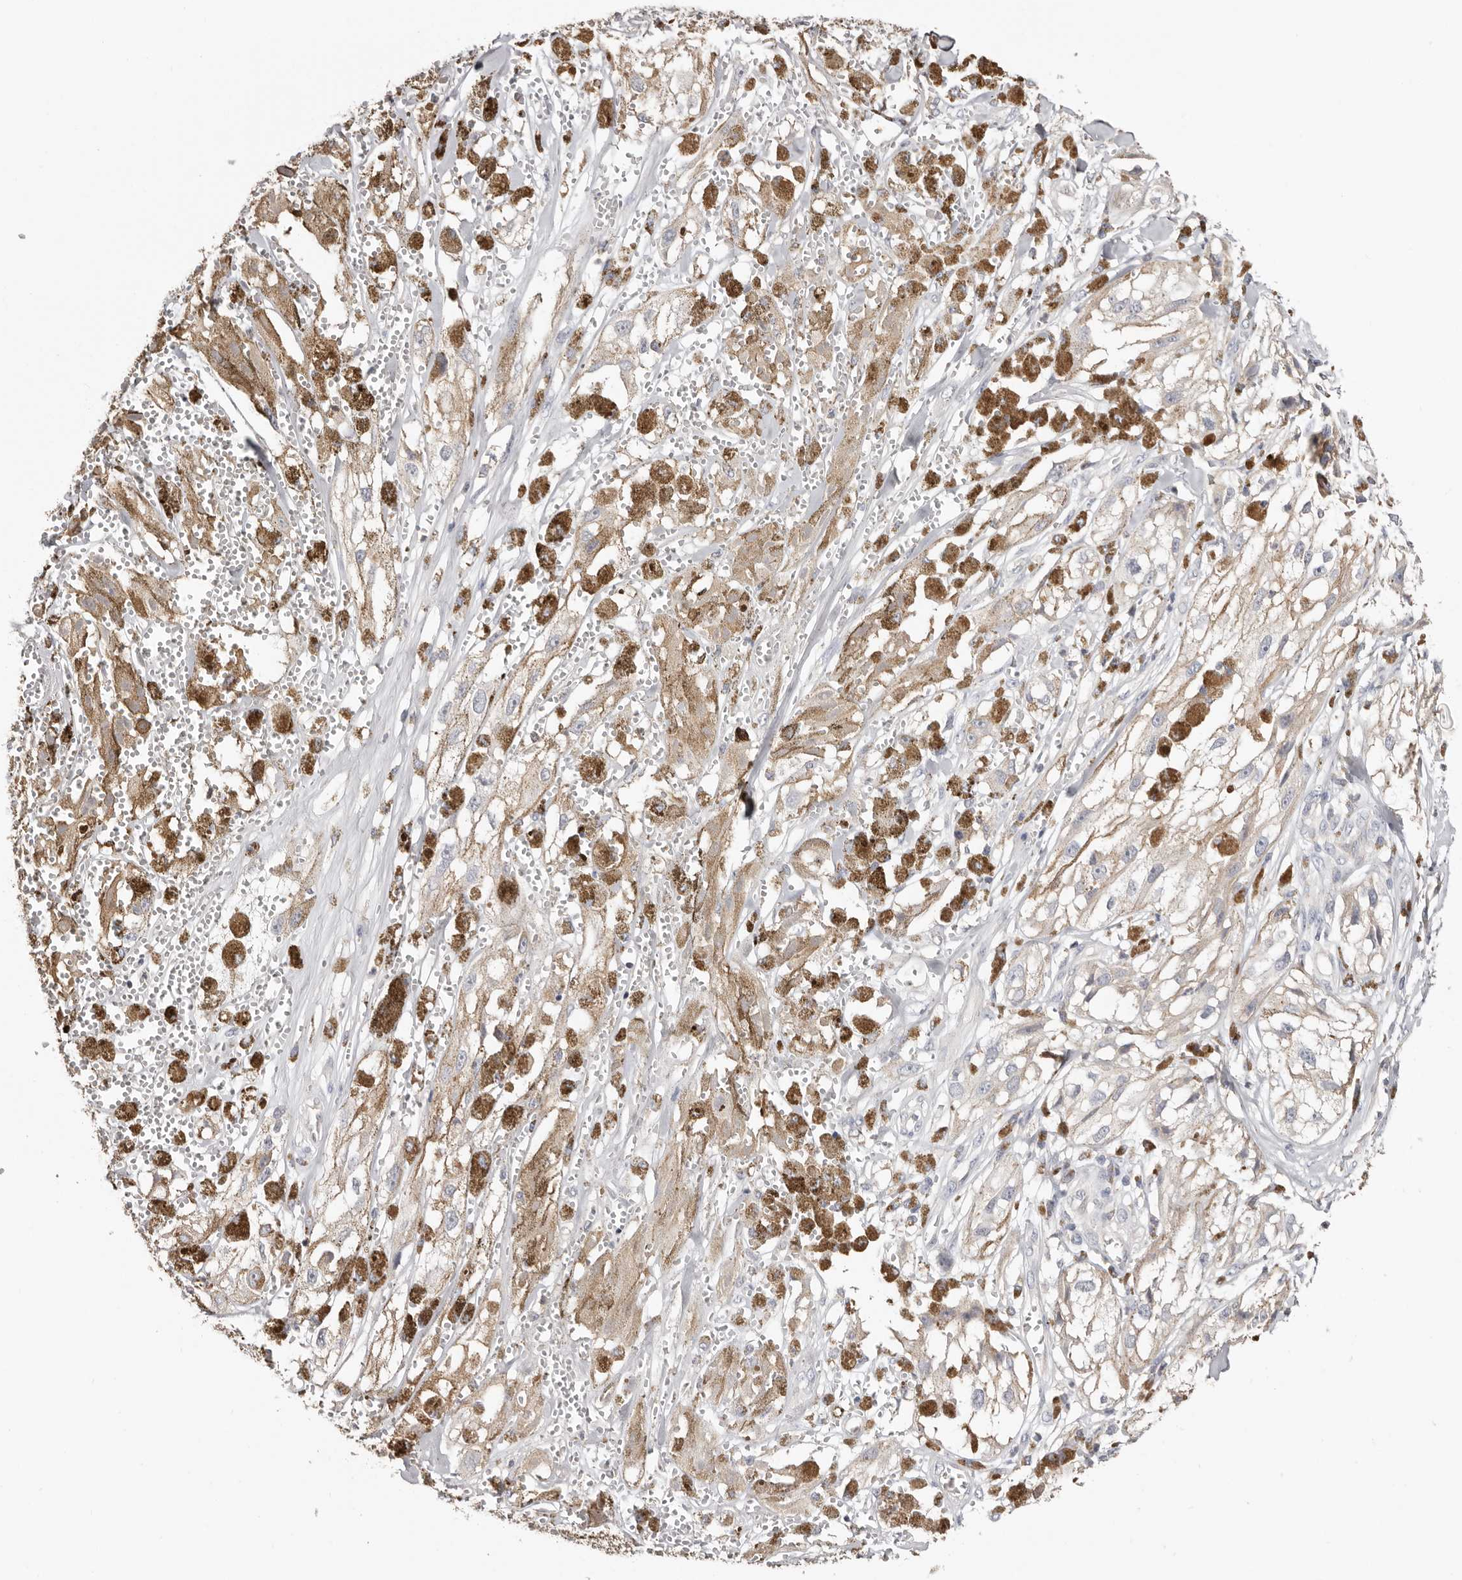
{"staining": {"intensity": "negative", "quantity": "none", "location": "none"}, "tissue": "melanoma", "cell_type": "Tumor cells", "image_type": "cancer", "snomed": [{"axis": "morphology", "description": "Malignant melanoma, NOS"}, {"axis": "topography", "description": "Skin"}], "caption": "A histopathology image of malignant melanoma stained for a protein demonstrates no brown staining in tumor cells.", "gene": "S100A14", "patient": {"sex": "male", "age": 88}}